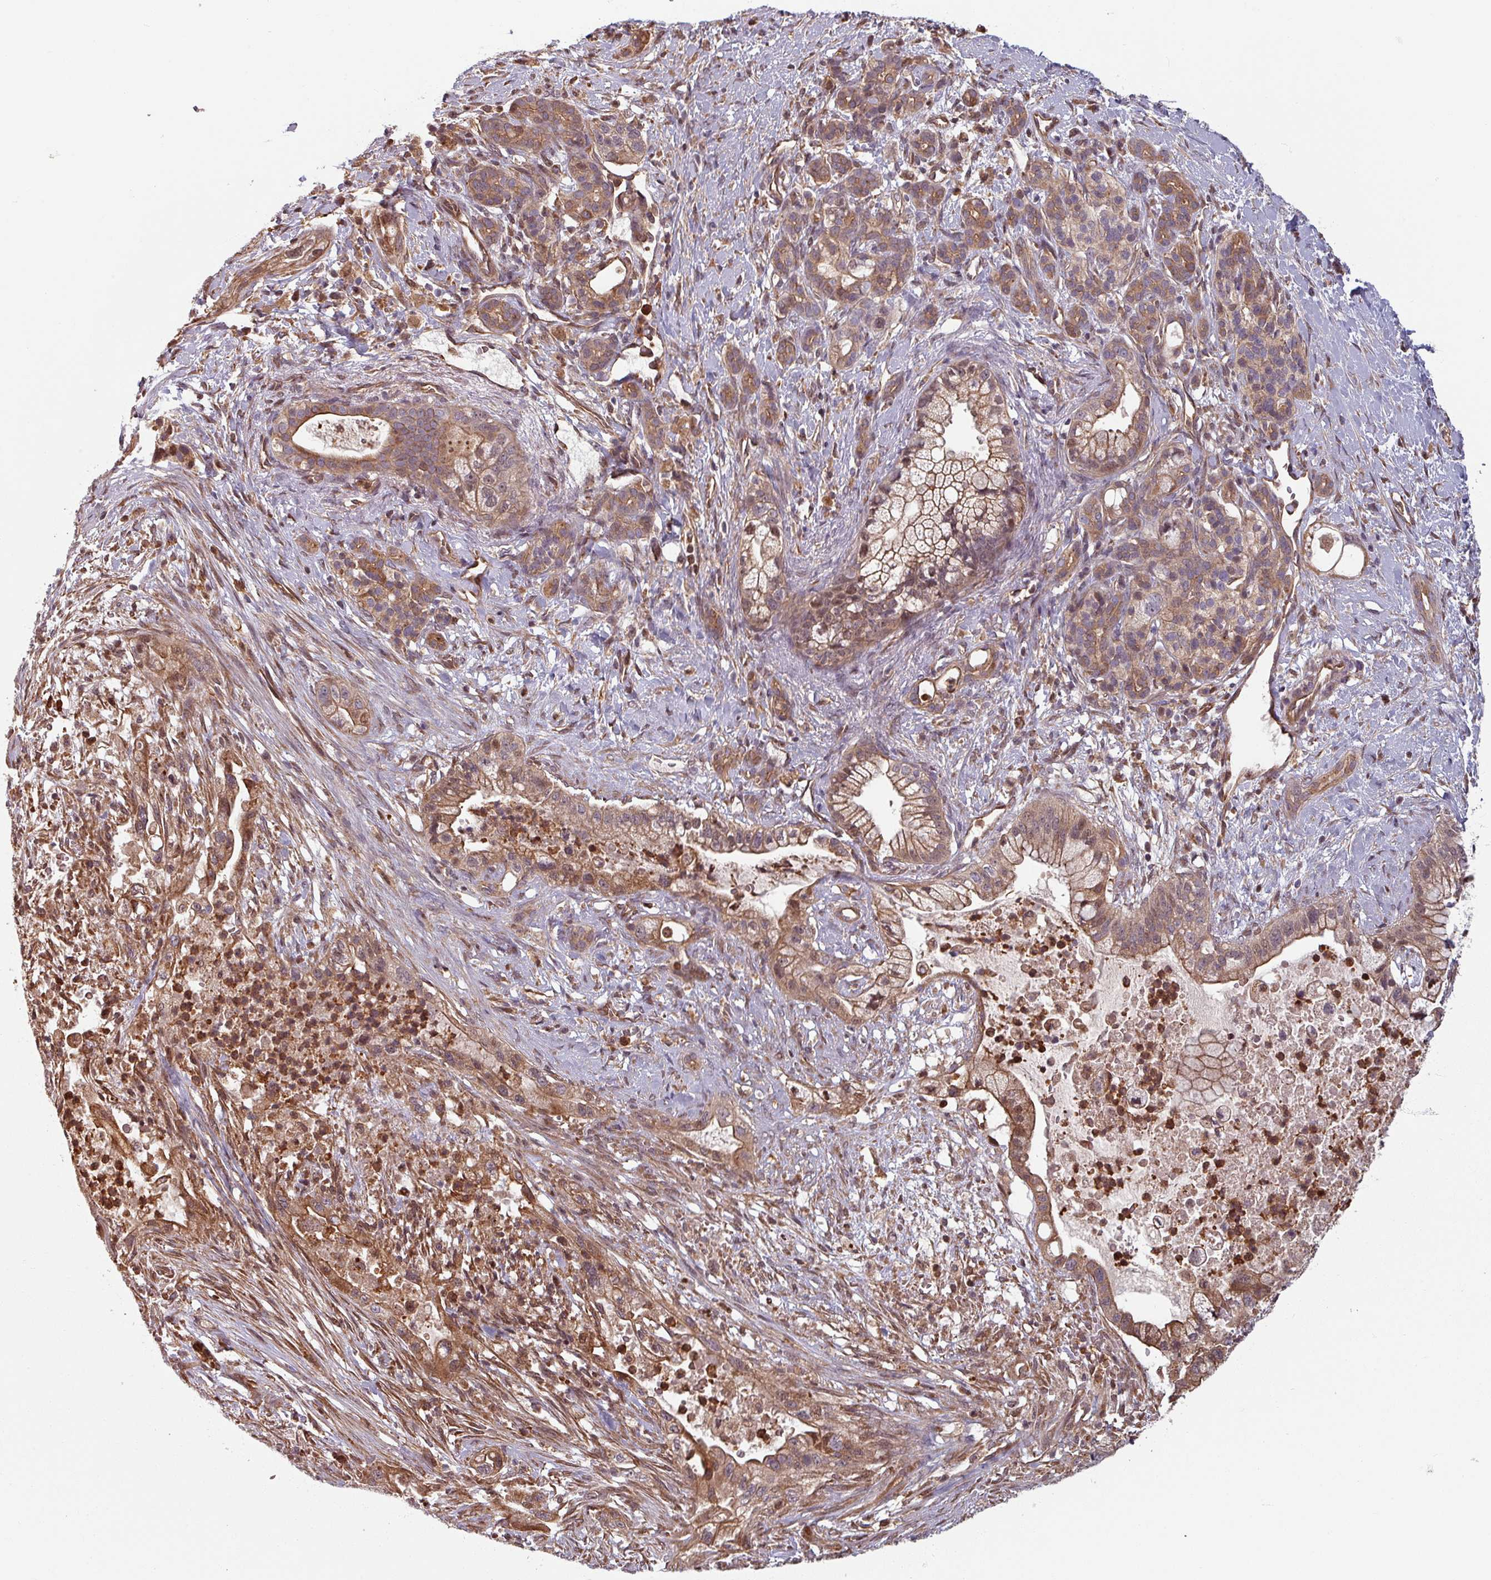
{"staining": {"intensity": "moderate", "quantity": ">75%", "location": "cytoplasmic/membranous"}, "tissue": "pancreatic cancer", "cell_type": "Tumor cells", "image_type": "cancer", "snomed": [{"axis": "morphology", "description": "Adenocarcinoma, NOS"}, {"axis": "topography", "description": "Pancreas"}], "caption": "Pancreatic cancer (adenocarcinoma) stained with immunohistochemistry (IHC) exhibits moderate cytoplasmic/membranous staining in about >75% of tumor cells.", "gene": "EID1", "patient": {"sex": "male", "age": 44}}